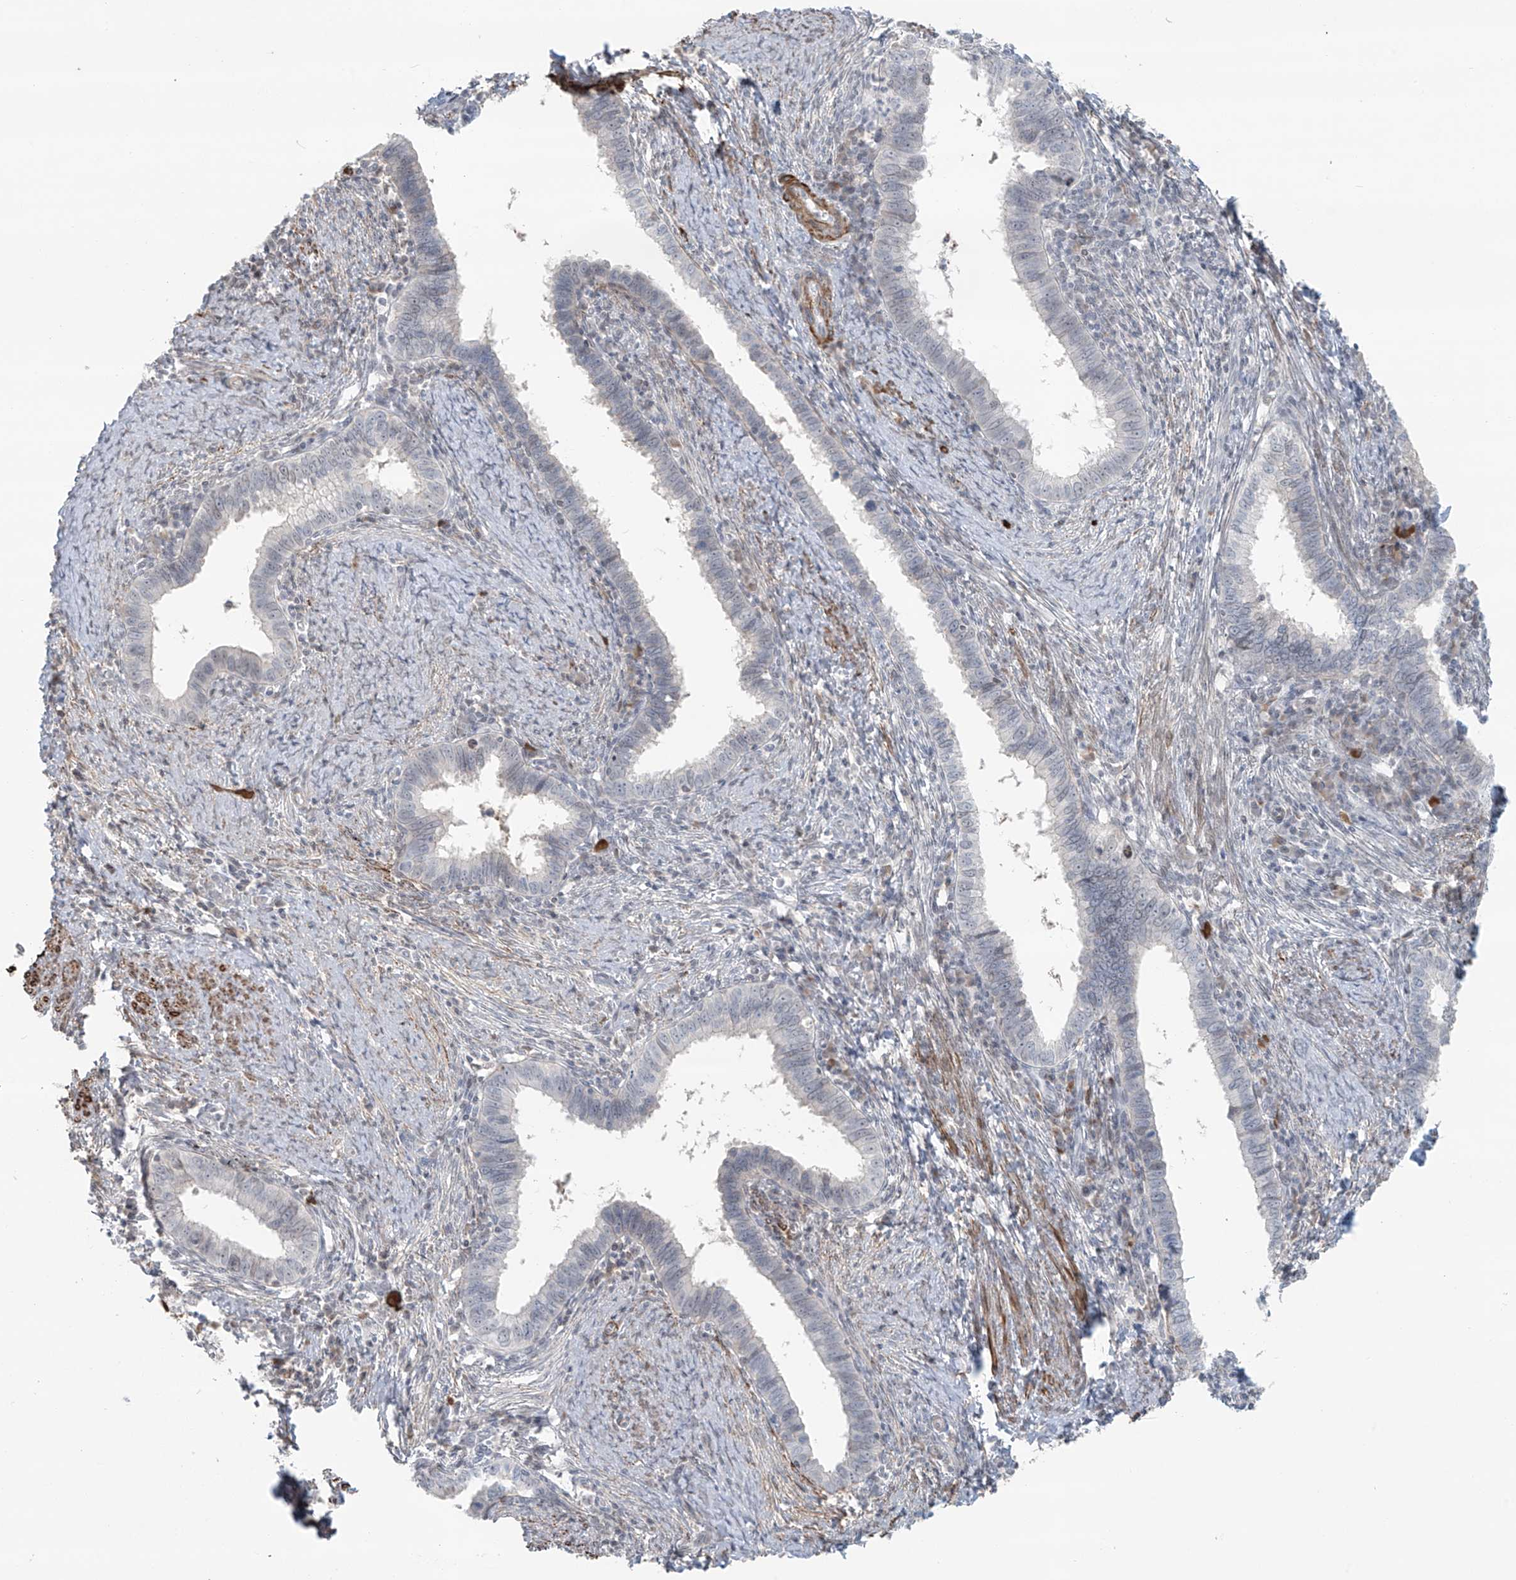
{"staining": {"intensity": "negative", "quantity": "none", "location": "none"}, "tissue": "cervical cancer", "cell_type": "Tumor cells", "image_type": "cancer", "snomed": [{"axis": "morphology", "description": "Adenocarcinoma, NOS"}, {"axis": "topography", "description": "Cervix"}], "caption": "This is an immunohistochemistry histopathology image of human cervical cancer. There is no expression in tumor cells.", "gene": "RASGEF1A", "patient": {"sex": "female", "age": 36}}